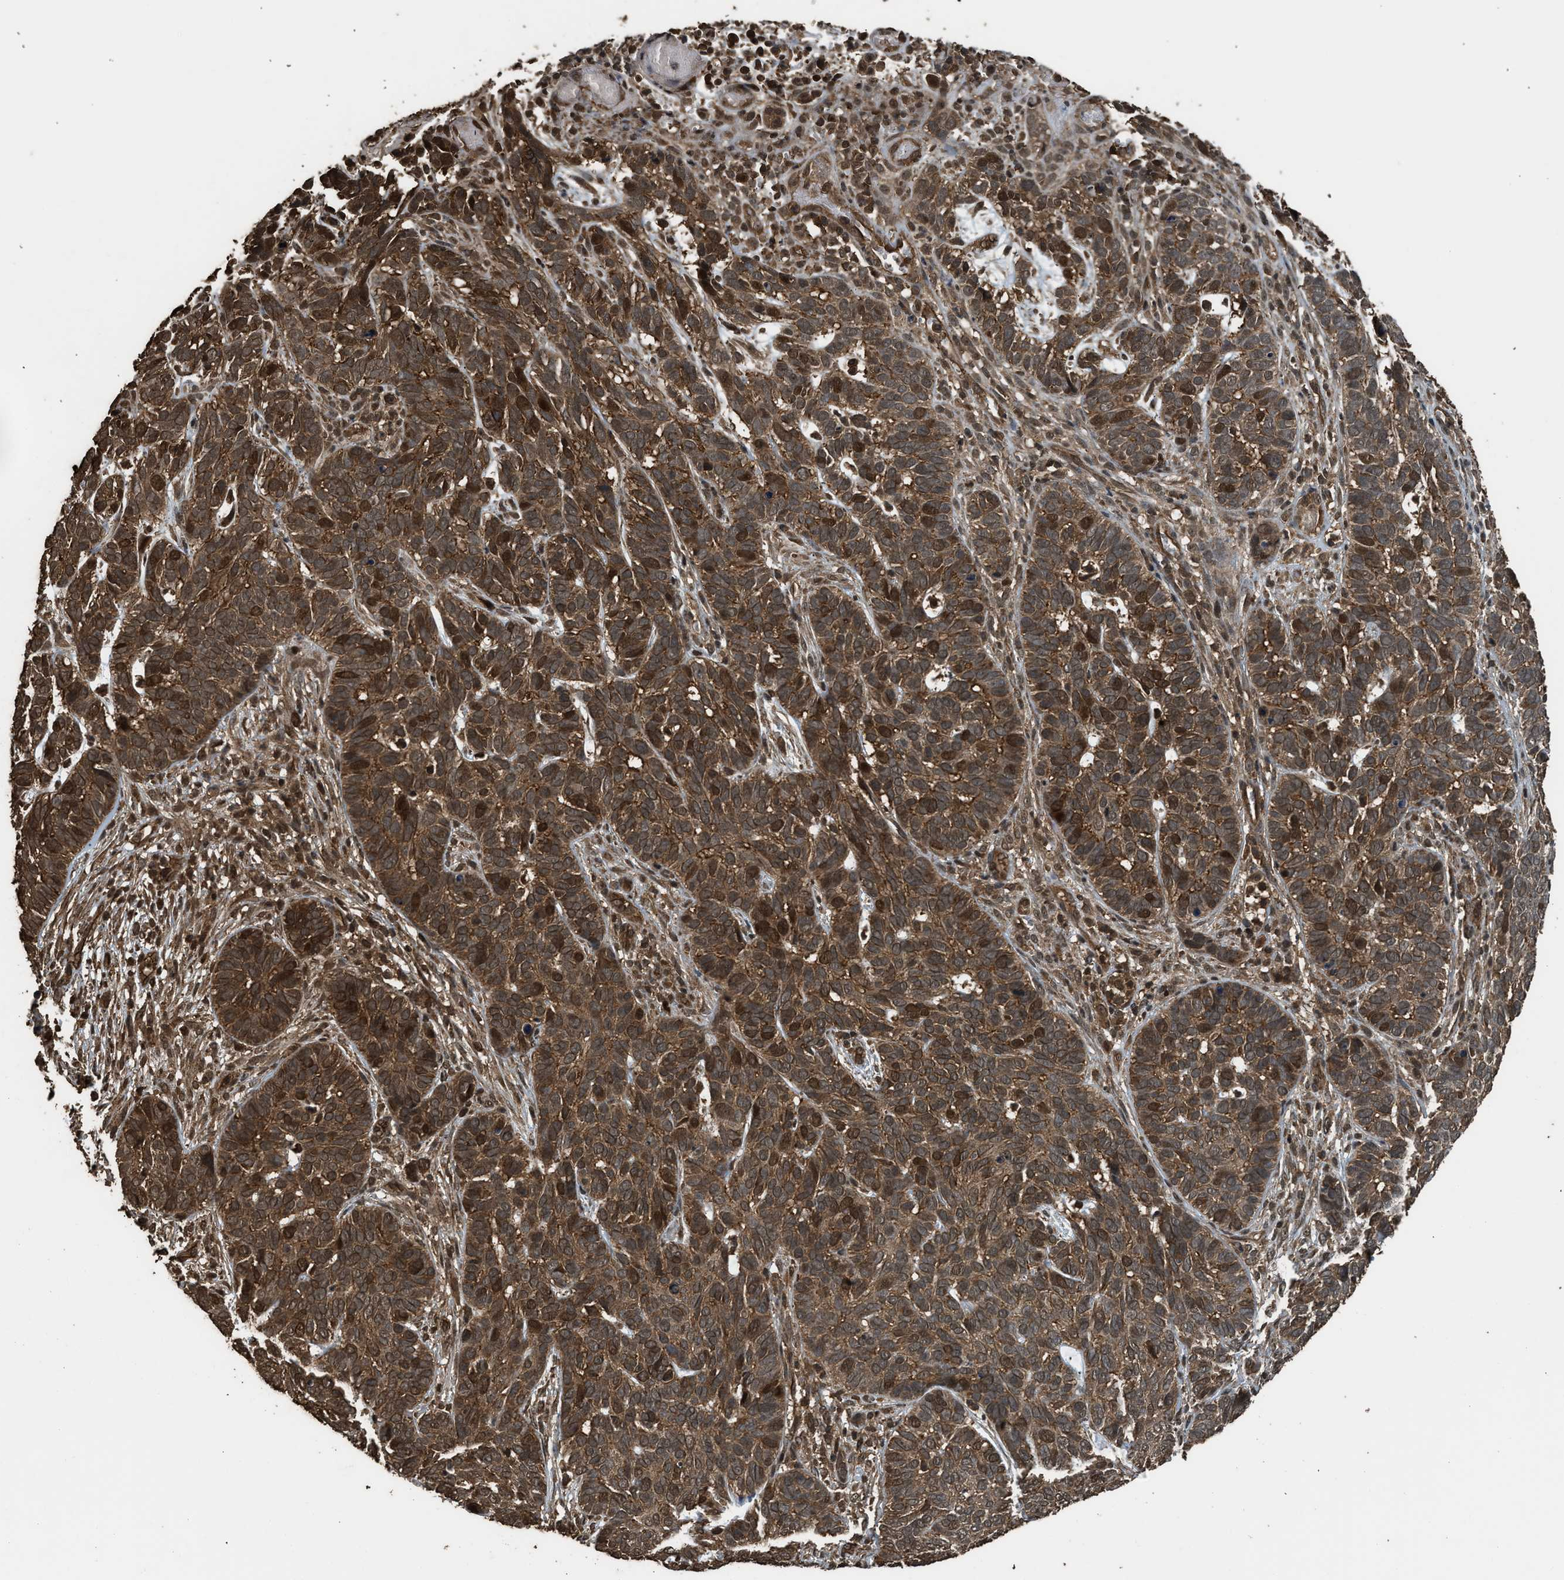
{"staining": {"intensity": "strong", "quantity": ">75%", "location": "cytoplasmic/membranous,nuclear"}, "tissue": "skin cancer", "cell_type": "Tumor cells", "image_type": "cancer", "snomed": [{"axis": "morphology", "description": "Basal cell carcinoma"}, {"axis": "topography", "description": "Skin"}], "caption": "Approximately >75% of tumor cells in human skin basal cell carcinoma show strong cytoplasmic/membranous and nuclear protein positivity as visualized by brown immunohistochemical staining.", "gene": "MYBL2", "patient": {"sex": "male", "age": 87}}